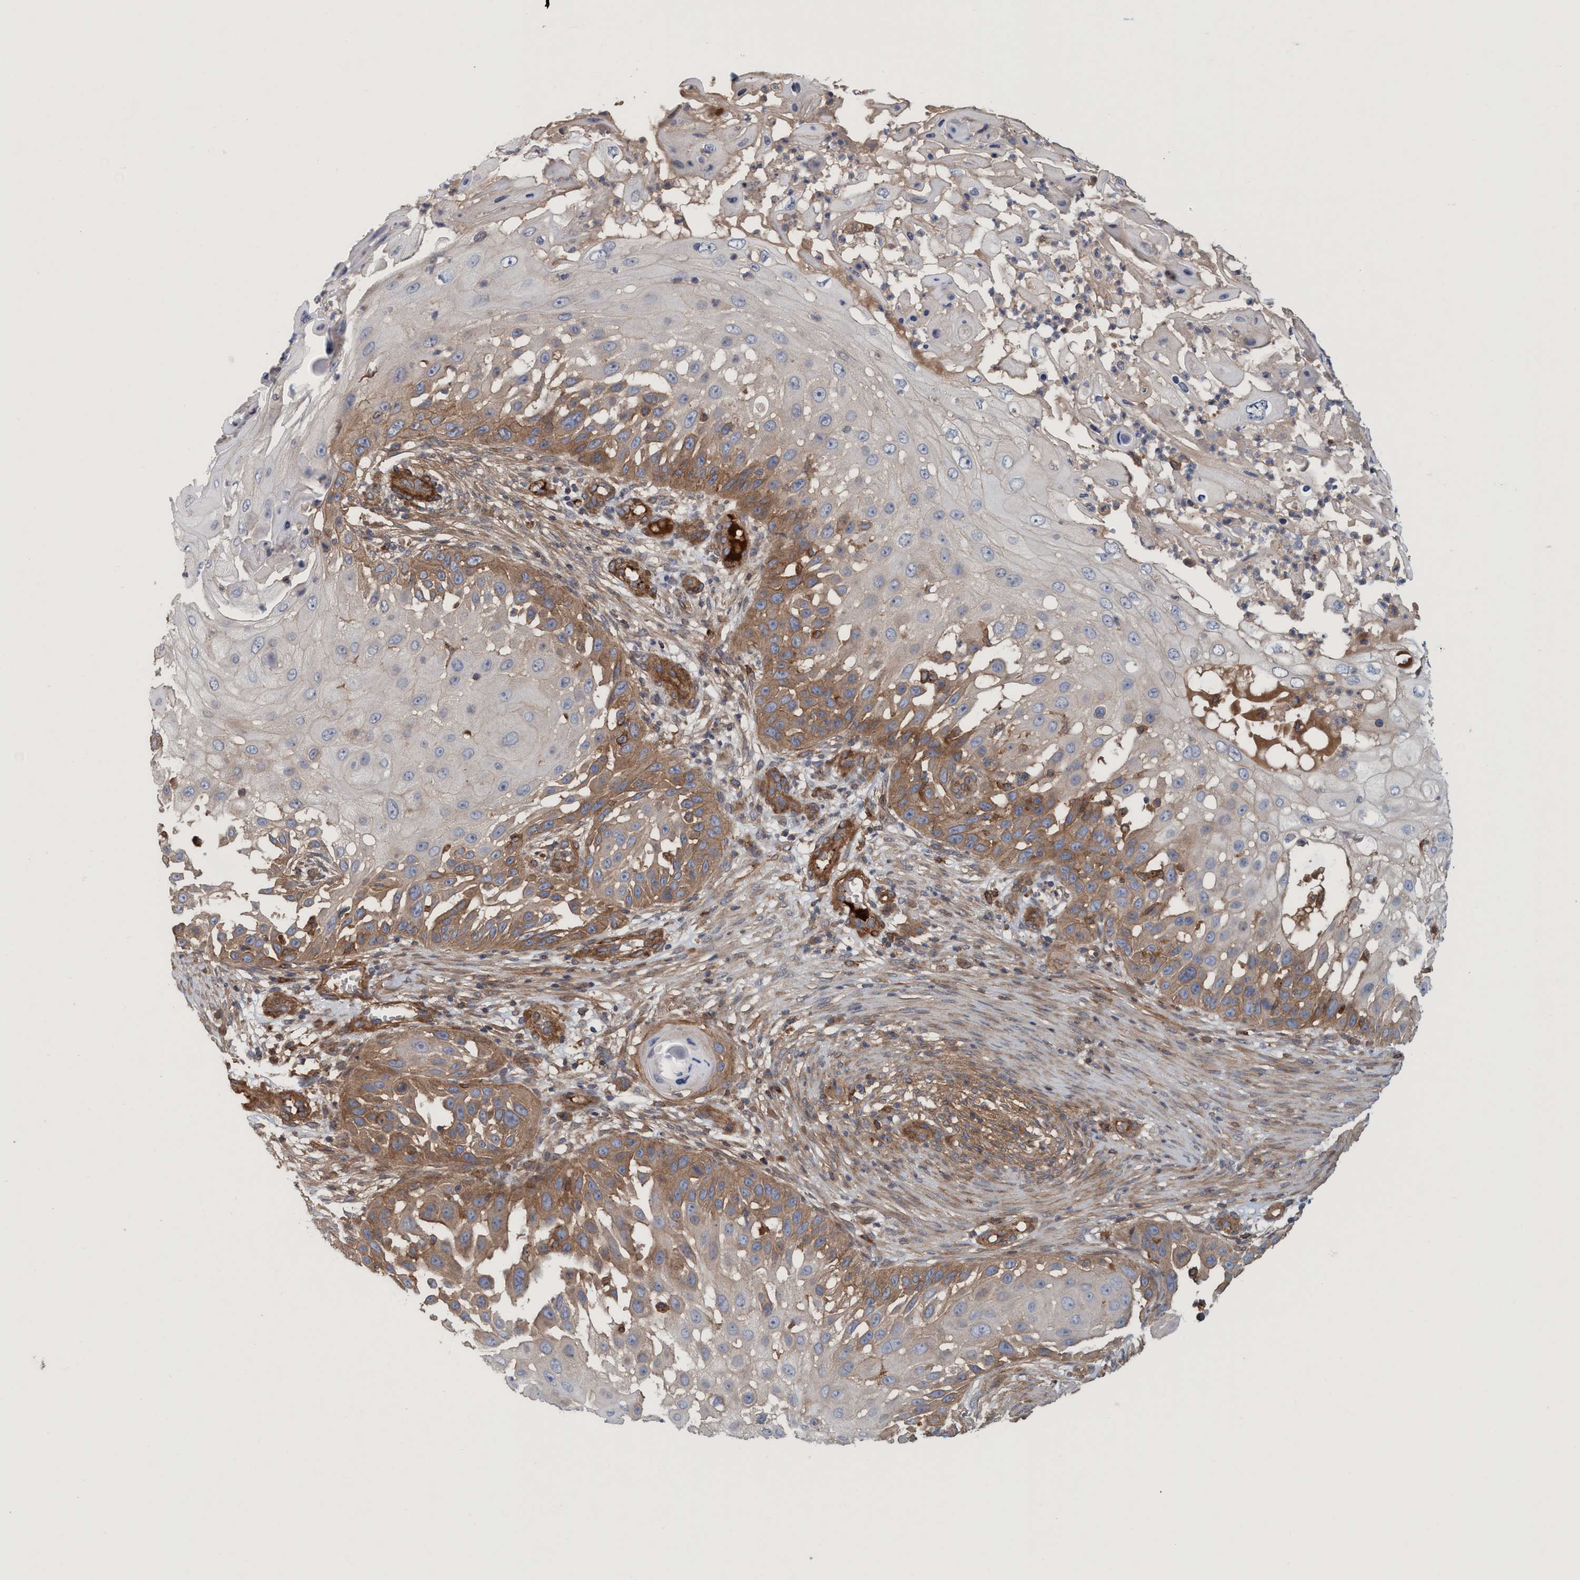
{"staining": {"intensity": "moderate", "quantity": "25%-75%", "location": "cytoplasmic/membranous"}, "tissue": "skin cancer", "cell_type": "Tumor cells", "image_type": "cancer", "snomed": [{"axis": "morphology", "description": "Squamous cell carcinoma, NOS"}, {"axis": "topography", "description": "Skin"}], "caption": "The micrograph demonstrates immunohistochemical staining of skin cancer (squamous cell carcinoma). There is moderate cytoplasmic/membranous expression is present in approximately 25%-75% of tumor cells.", "gene": "SPECC1", "patient": {"sex": "female", "age": 44}}